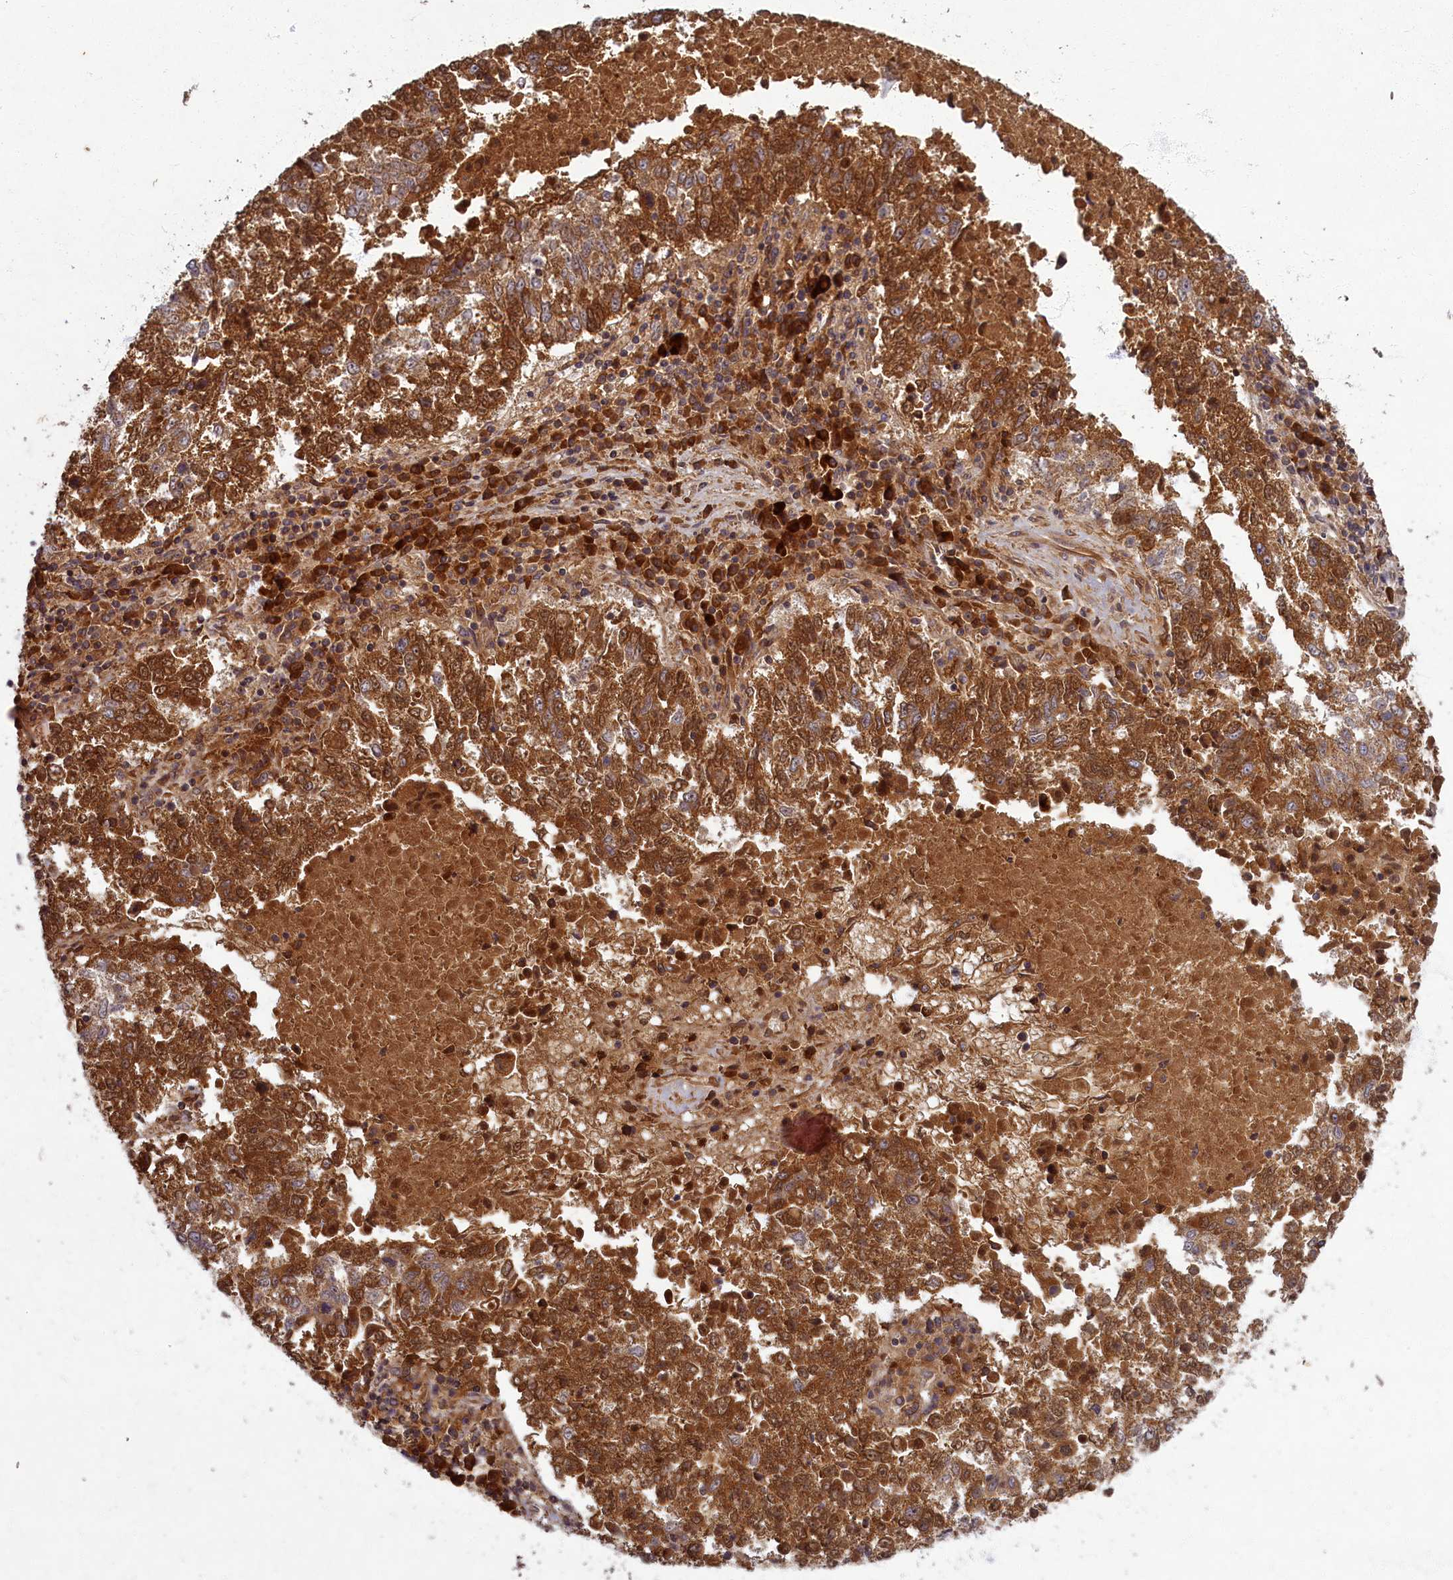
{"staining": {"intensity": "strong", "quantity": ">75%", "location": "cytoplasmic/membranous"}, "tissue": "lung cancer", "cell_type": "Tumor cells", "image_type": "cancer", "snomed": [{"axis": "morphology", "description": "Squamous cell carcinoma, NOS"}, {"axis": "topography", "description": "Lung"}], "caption": "Protein staining reveals strong cytoplasmic/membranous positivity in approximately >75% of tumor cells in squamous cell carcinoma (lung).", "gene": "BICD1", "patient": {"sex": "male", "age": 73}}